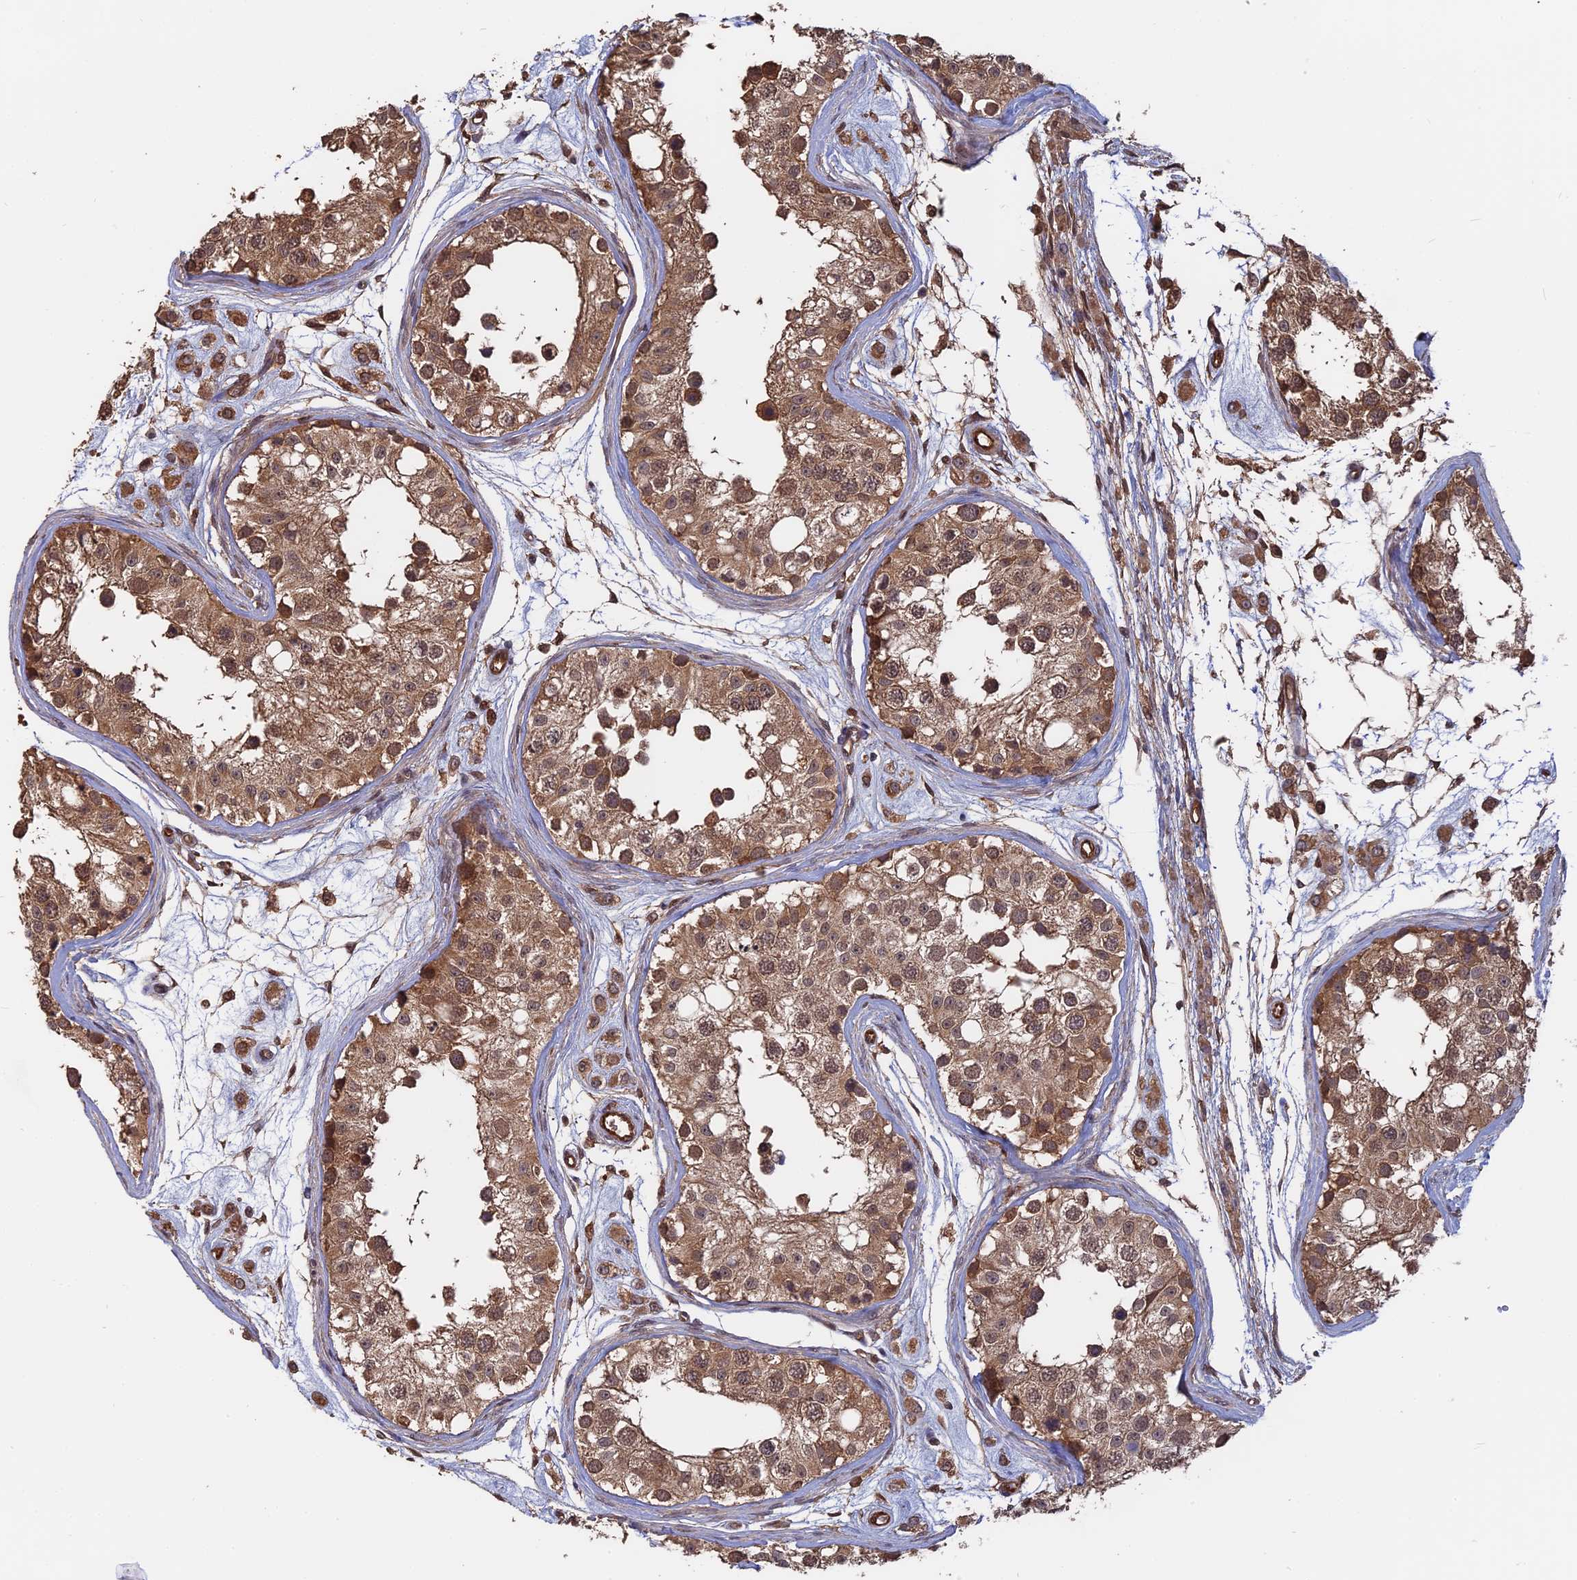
{"staining": {"intensity": "moderate", "quantity": ">75%", "location": "cytoplasmic/membranous"}, "tissue": "testis", "cell_type": "Cells in seminiferous ducts", "image_type": "normal", "snomed": [{"axis": "morphology", "description": "Normal tissue, NOS"}, {"axis": "morphology", "description": "Adenocarcinoma, metastatic, NOS"}, {"axis": "topography", "description": "Testis"}], "caption": "Immunohistochemistry (IHC) micrograph of benign testis: human testis stained using immunohistochemistry (IHC) demonstrates medium levels of moderate protein expression localized specifically in the cytoplasmic/membranous of cells in seminiferous ducts, appearing as a cytoplasmic/membranous brown color.", "gene": "SAC3D1", "patient": {"sex": "male", "age": 26}}